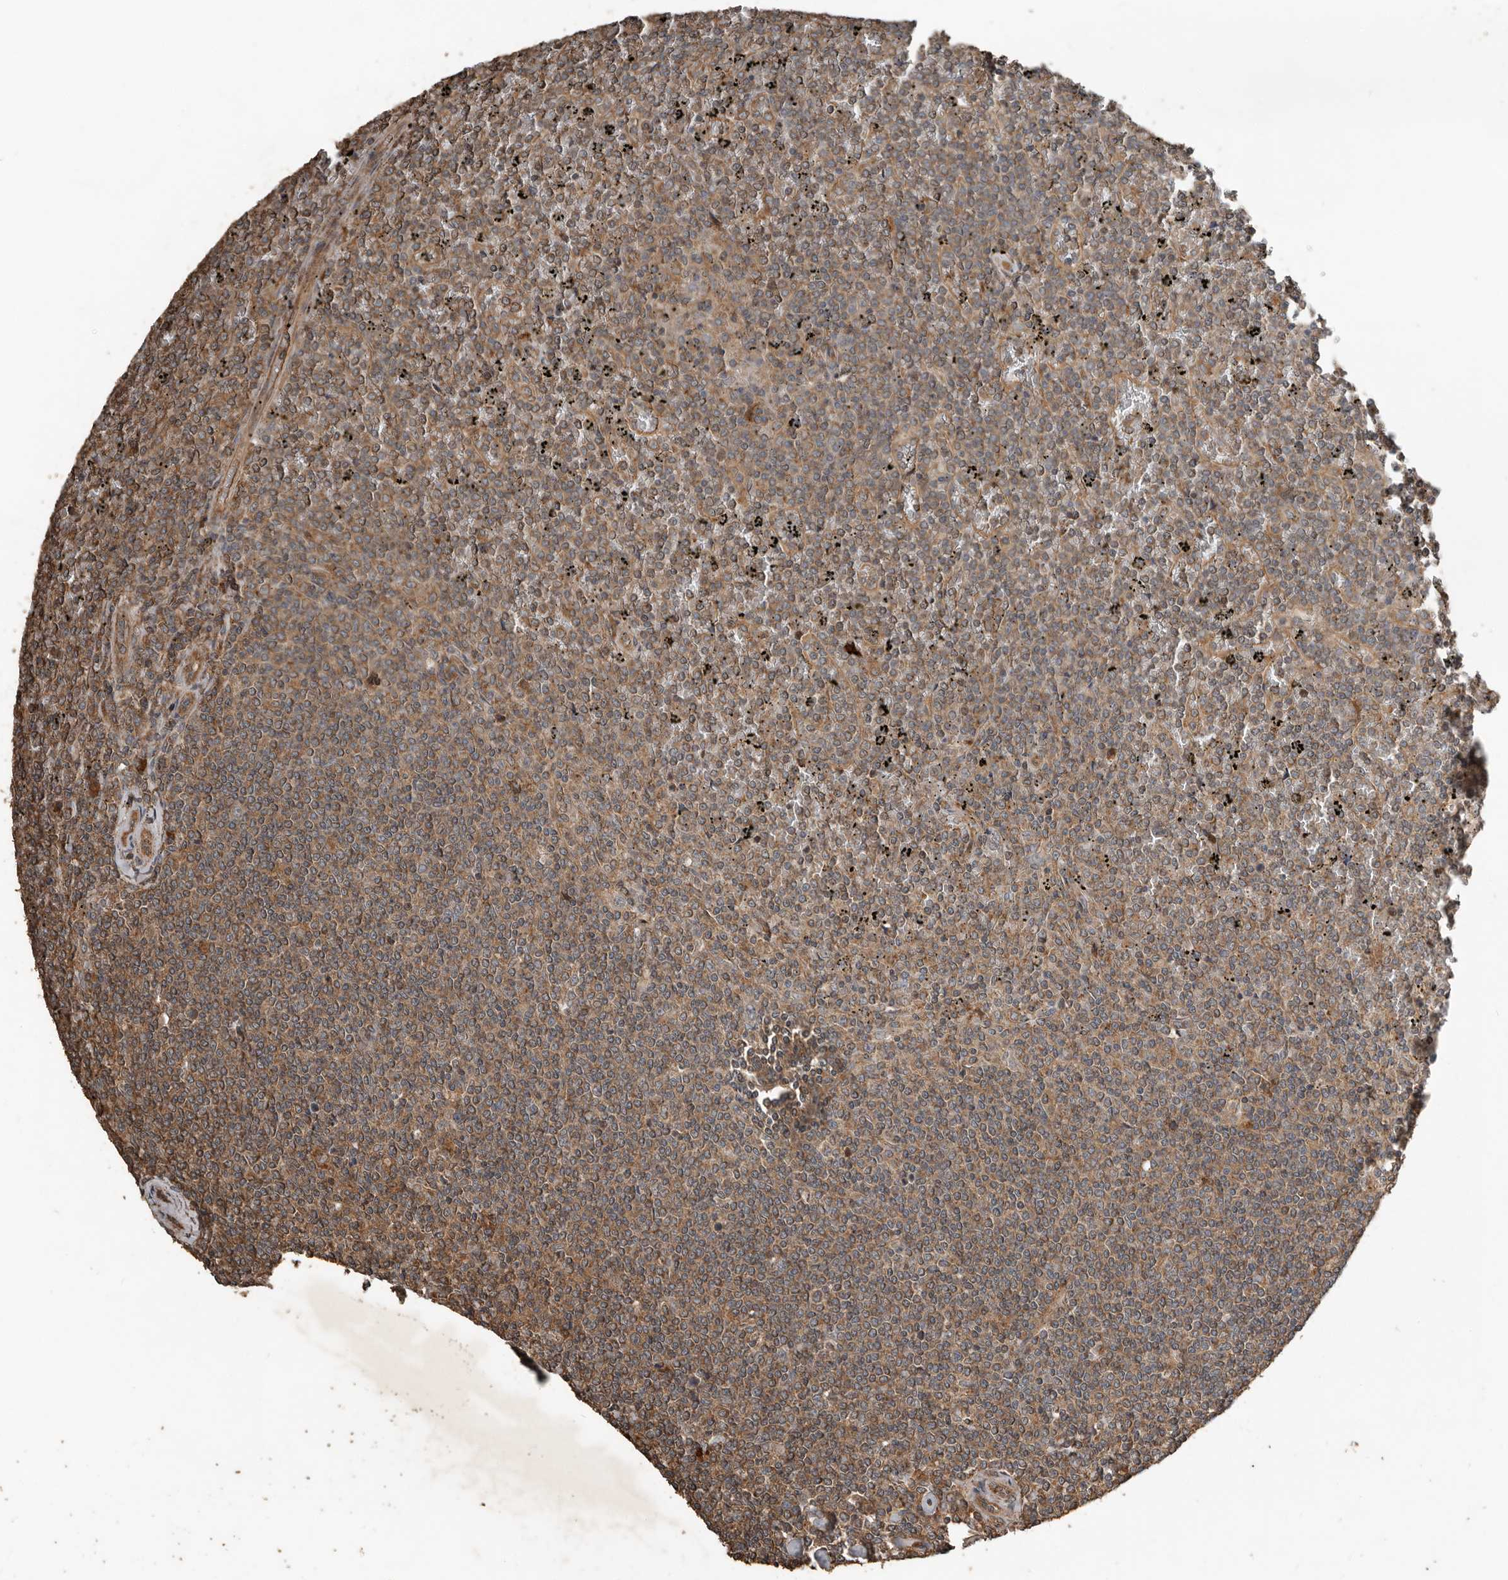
{"staining": {"intensity": "moderate", "quantity": "25%-75%", "location": "cytoplasmic/membranous"}, "tissue": "lymphoma", "cell_type": "Tumor cells", "image_type": "cancer", "snomed": [{"axis": "morphology", "description": "Malignant lymphoma, non-Hodgkin's type, Low grade"}, {"axis": "topography", "description": "Spleen"}], "caption": "Malignant lymphoma, non-Hodgkin's type (low-grade) stained with IHC exhibits moderate cytoplasmic/membranous positivity in approximately 25%-75% of tumor cells.", "gene": "RNF207", "patient": {"sex": "female", "age": 19}}